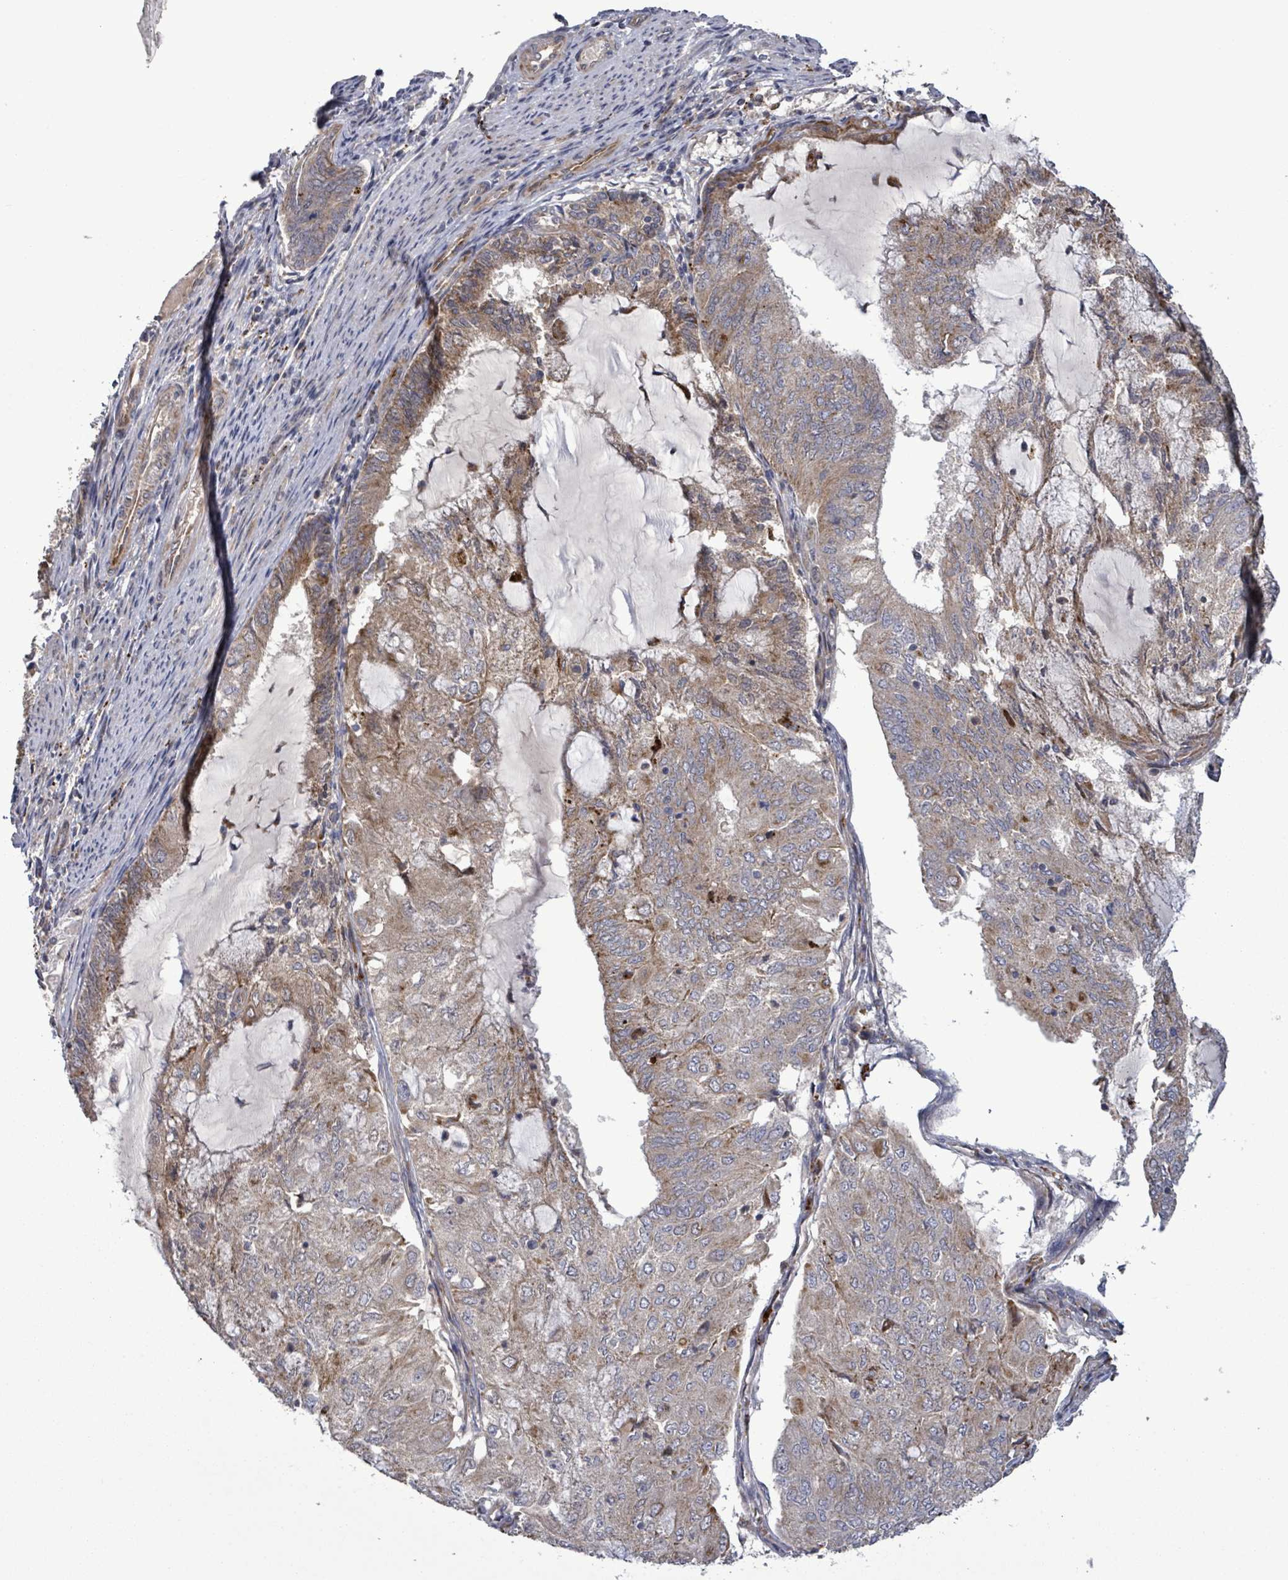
{"staining": {"intensity": "moderate", "quantity": ">75%", "location": "cytoplasmic/membranous"}, "tissue": "endometrial cancer", "cell_type": "Tumor cells", "image_type": "cancer", "snomed": [{"axis": "morphology", "description": "Adenocarcinoma, NOS"}, {"axis": "topography", "description": "Endometrium"}], "caption": "Brown immunohistochemical staining in endometrial cancer exhibits moderate cytoplasmic/membranous positivity in about >75% of tumor cells.", "gene": "DIPK2A", "patient": {"sex": "female", "age": 81}}